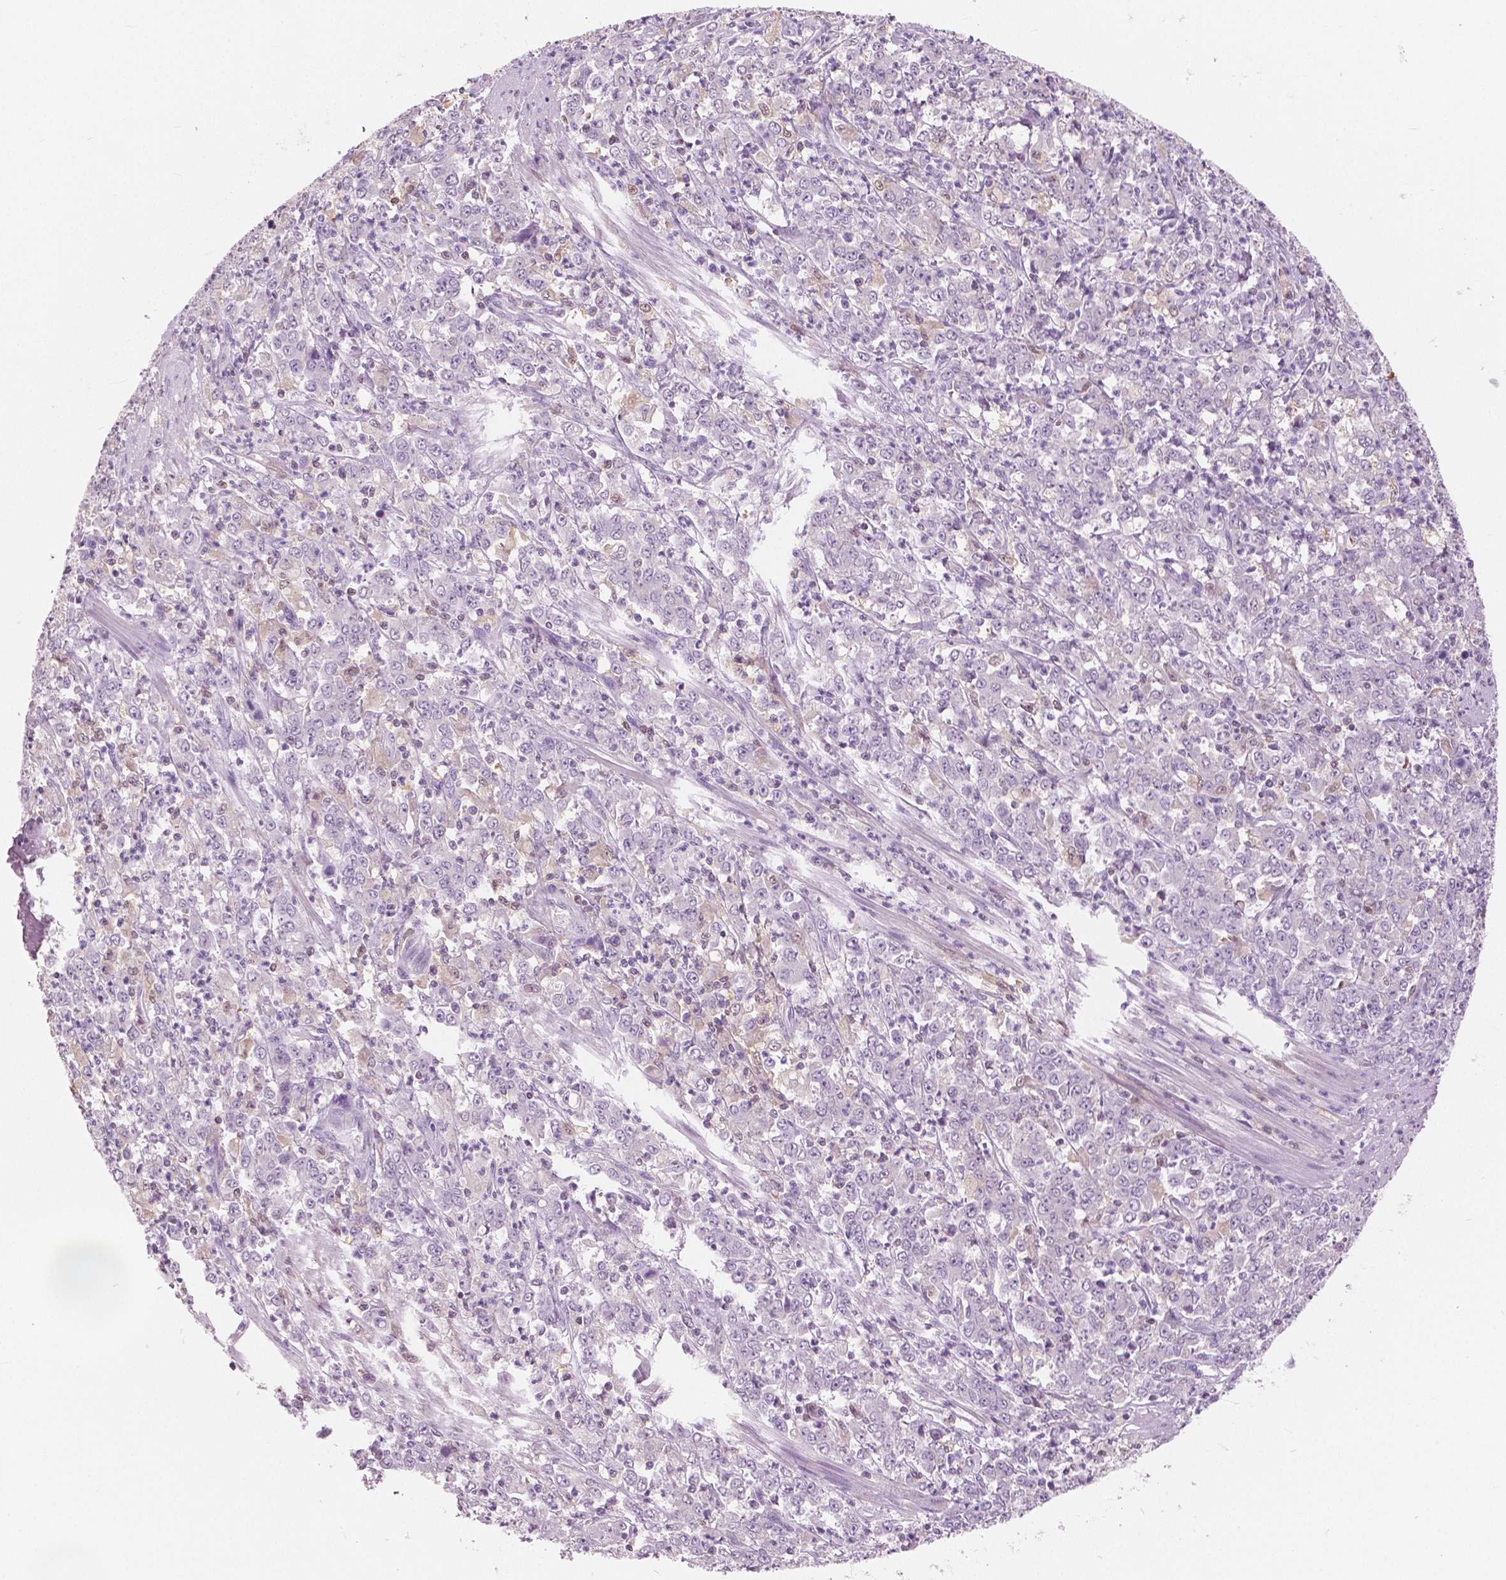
{"staining": {"intensity": "negative", "quantity": "none", "location": "none"}, "tissue": "stomach cancer", "cell_type": "Tumor cells", "image_type": "cancer", "snomed": [{"axis": "morphology", "description": "Adenocarcinoma, NOS"}, {"axis": "topography", "description": "Stomach, lower"}], "caption": "Stomach cancer (adenocarcinoma) was stained to show a protein in brown. There is no significant positivity in tumor cells.", "gene": "GALM", "patient": {"sex": "female", "age": 71}}